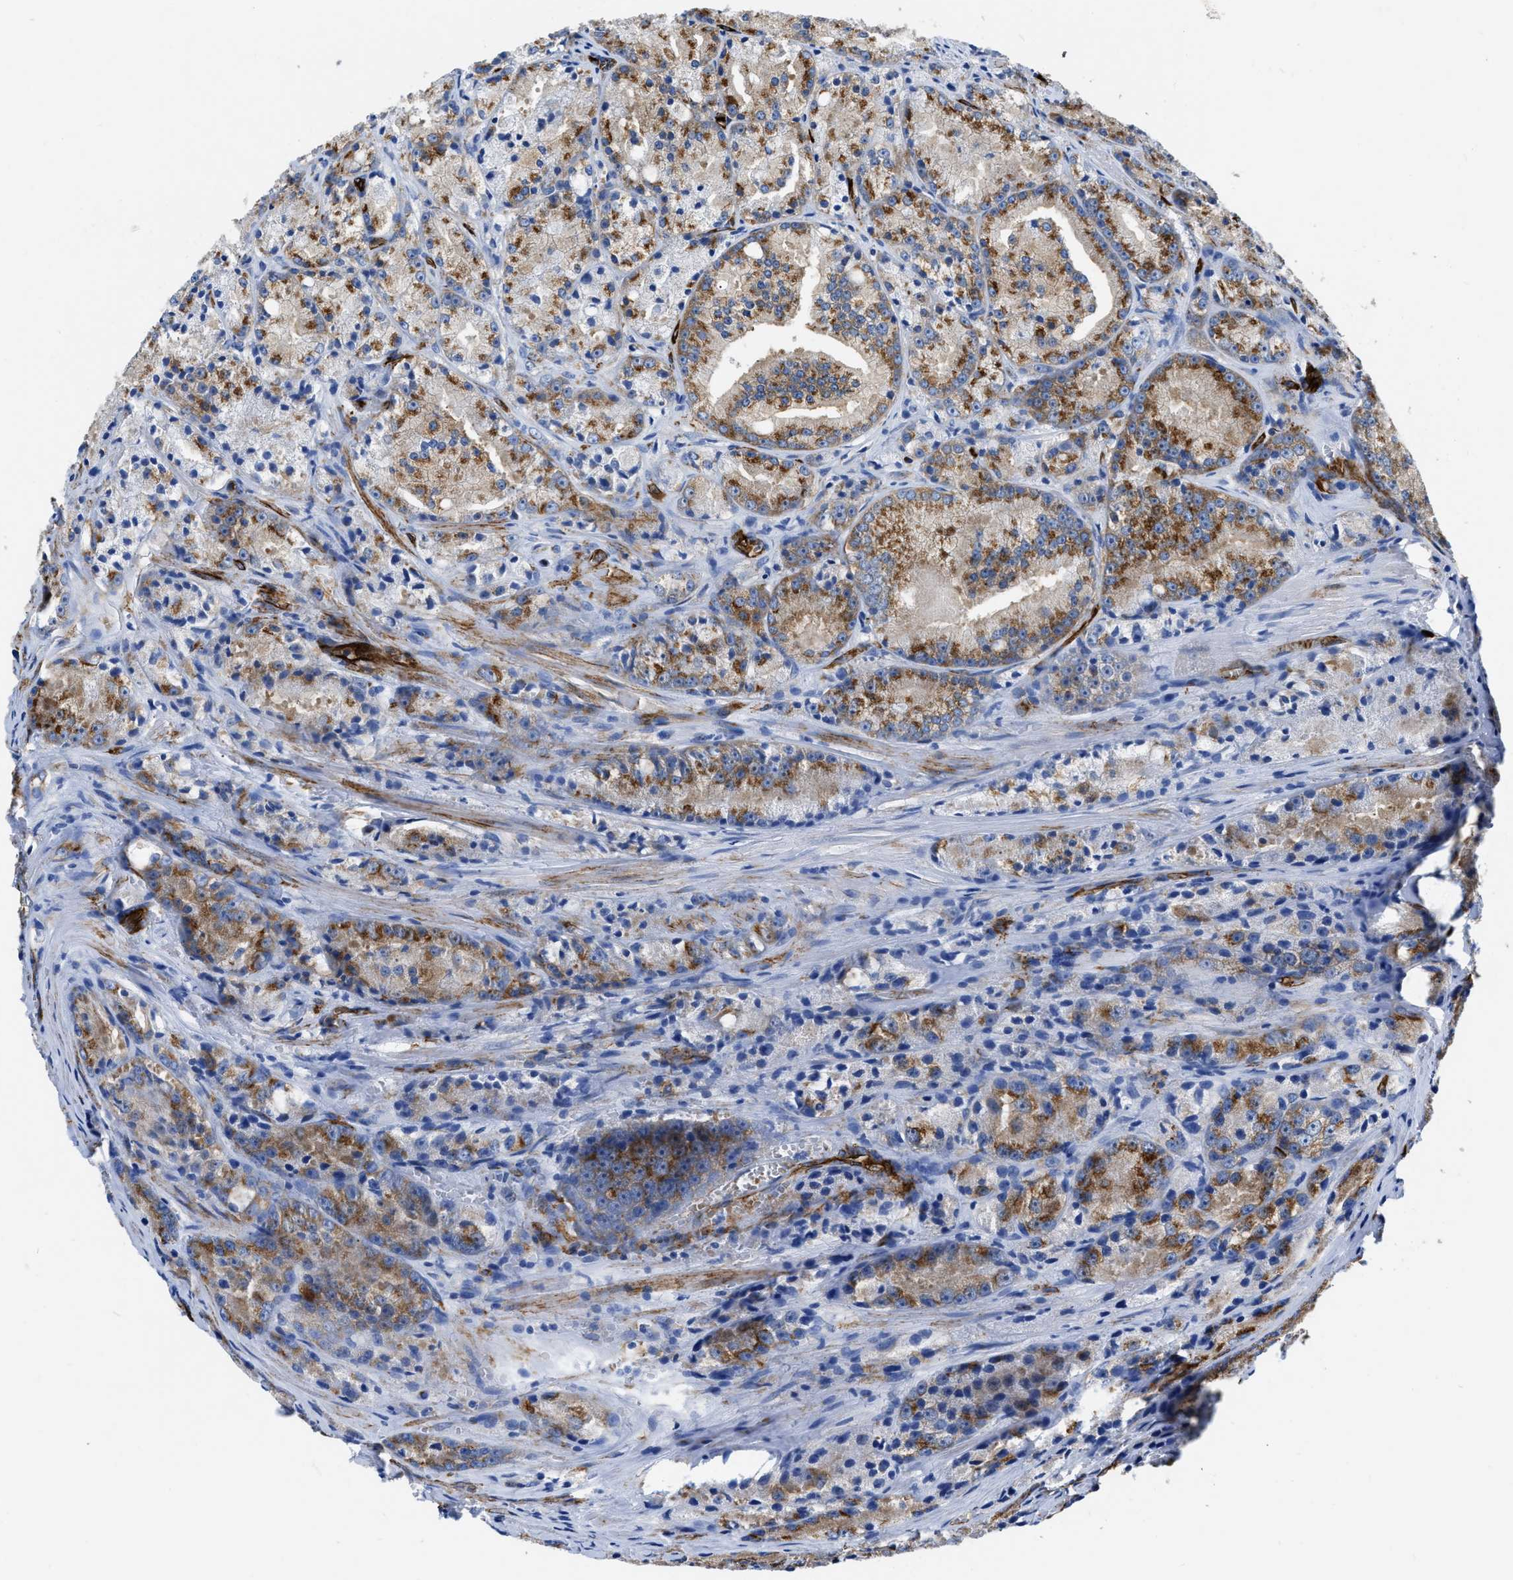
{"staining": {"intensity": "moderate", "quantity": ">75%", "location": "cytoplasmic/membranous"}, "tissue": "prostate cancer", "cell_type": "Tumor cells", "image_type": "cancer", "snomed": [{"axis": "morphology", "description": "Adenocarcinoma, Low grade"}, {"axis": "topography", "description": "Prostate"}], "caption": "Immunohistochemical staining of human prostate low-grade adenocarcinoma exhibits medium levels of moderate cytoplasmic/membranous protein positivity in approximately >75% of tumor cells. (DAB (3,3'-diaminobenzidine) IHC with brightfield microscopy, high magnification).", "gene": "TVP23B", "patient": {"sex": "male", "age": 64}}